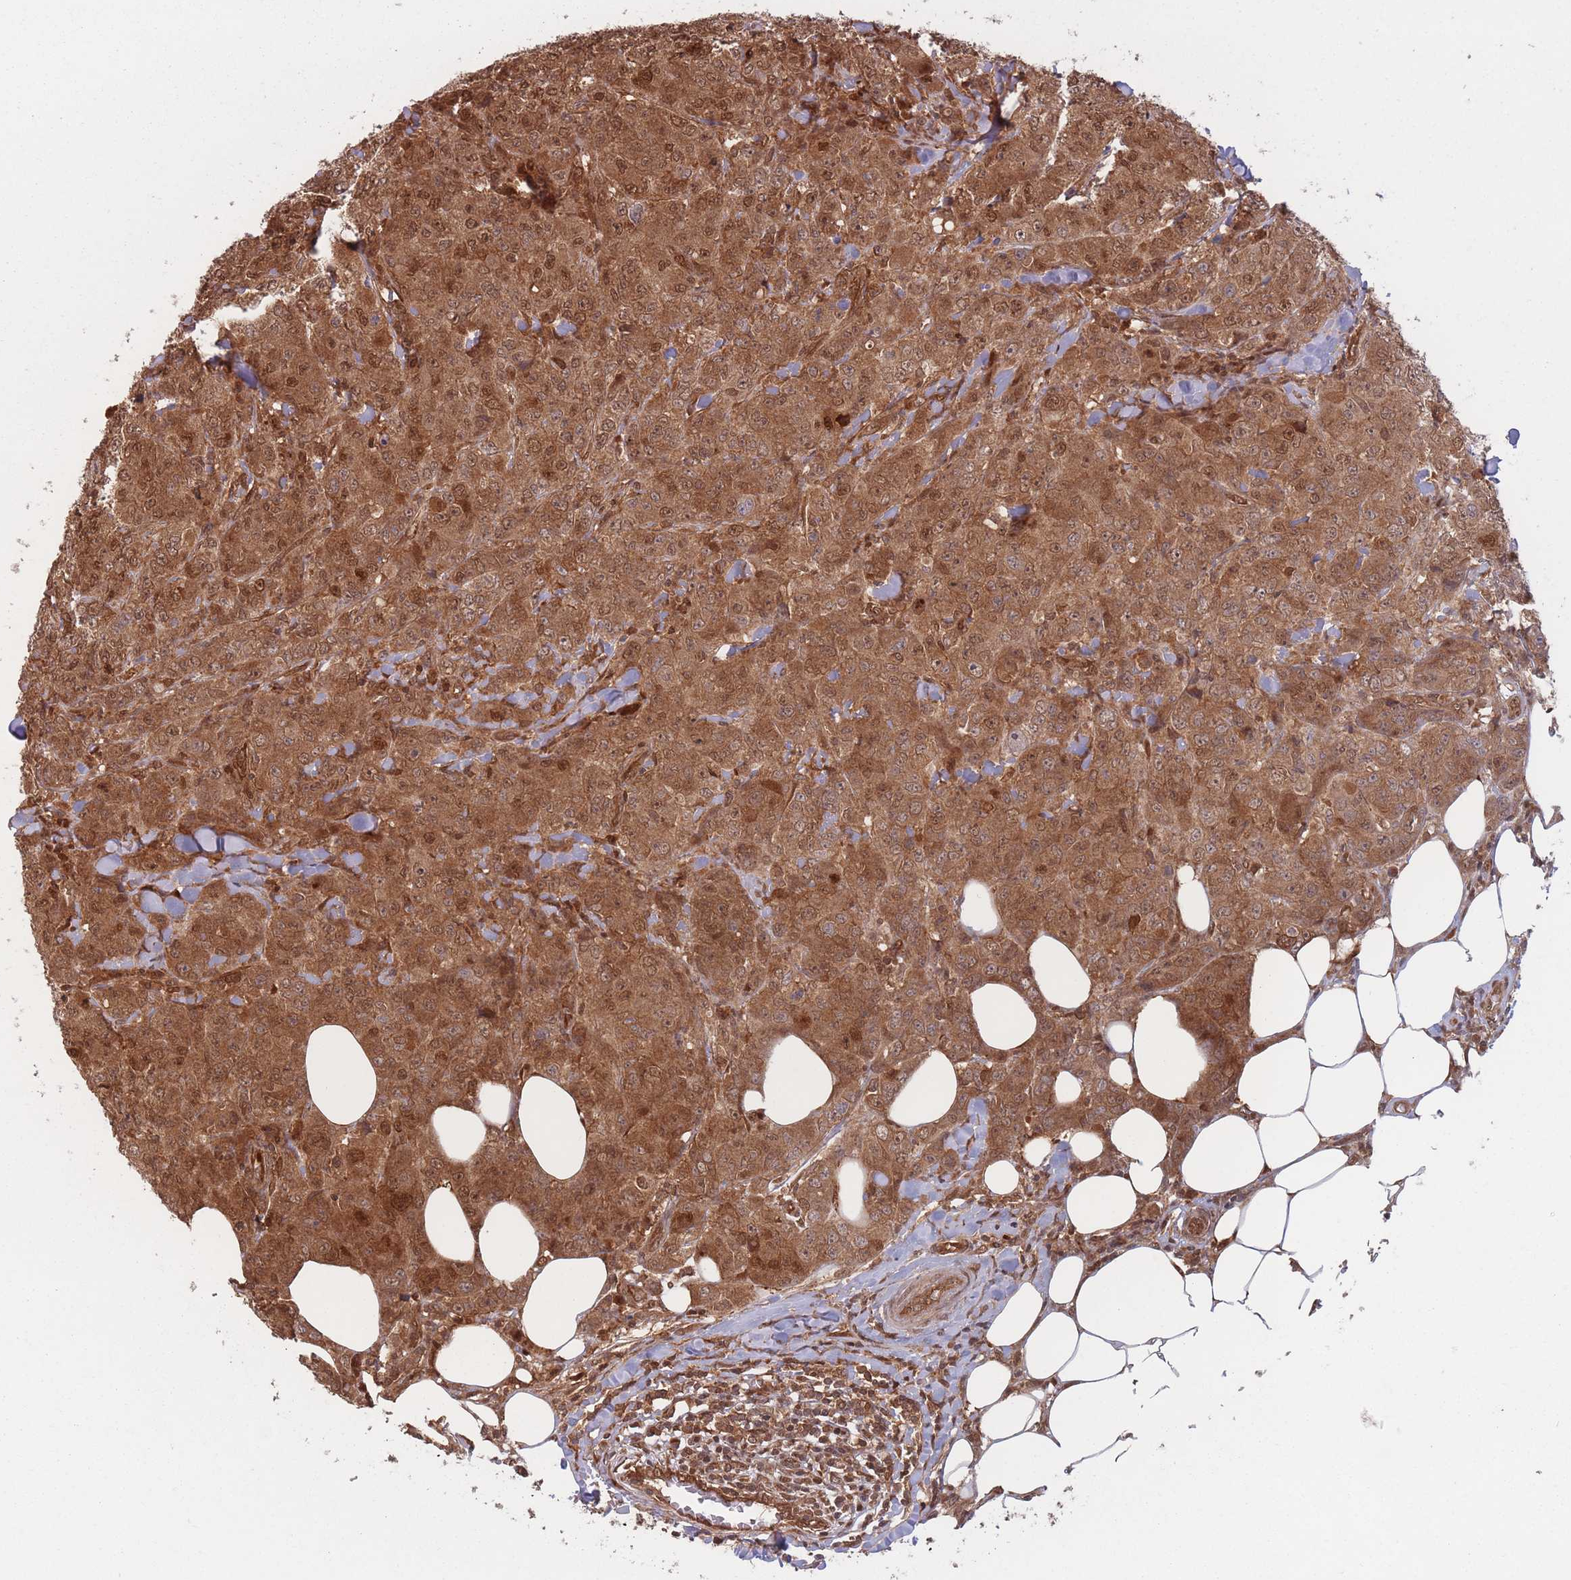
{"staining": {"intensity": "moderate", "quantity": ">75%", "location": "cytoplasmic/membranous,nuclear"}, "tissue": "breast cancer", "cell_type": "Tumor cells", "image_type": "cancer", "snomed": [{"axis": "morphology", "description": "Duct carcinoma"}, {"axis": "topography", "description": "Breast"}], "caption": "The image exhibits immunohistochemical staining of breast invasive ductal carcinoma. There is moderate cytoplasmic/membranous and nuclear expression is present in approximately >75% of tumor cells.", "gene": "PODXL2", "patient": {"sex": "female", "age": 43}}